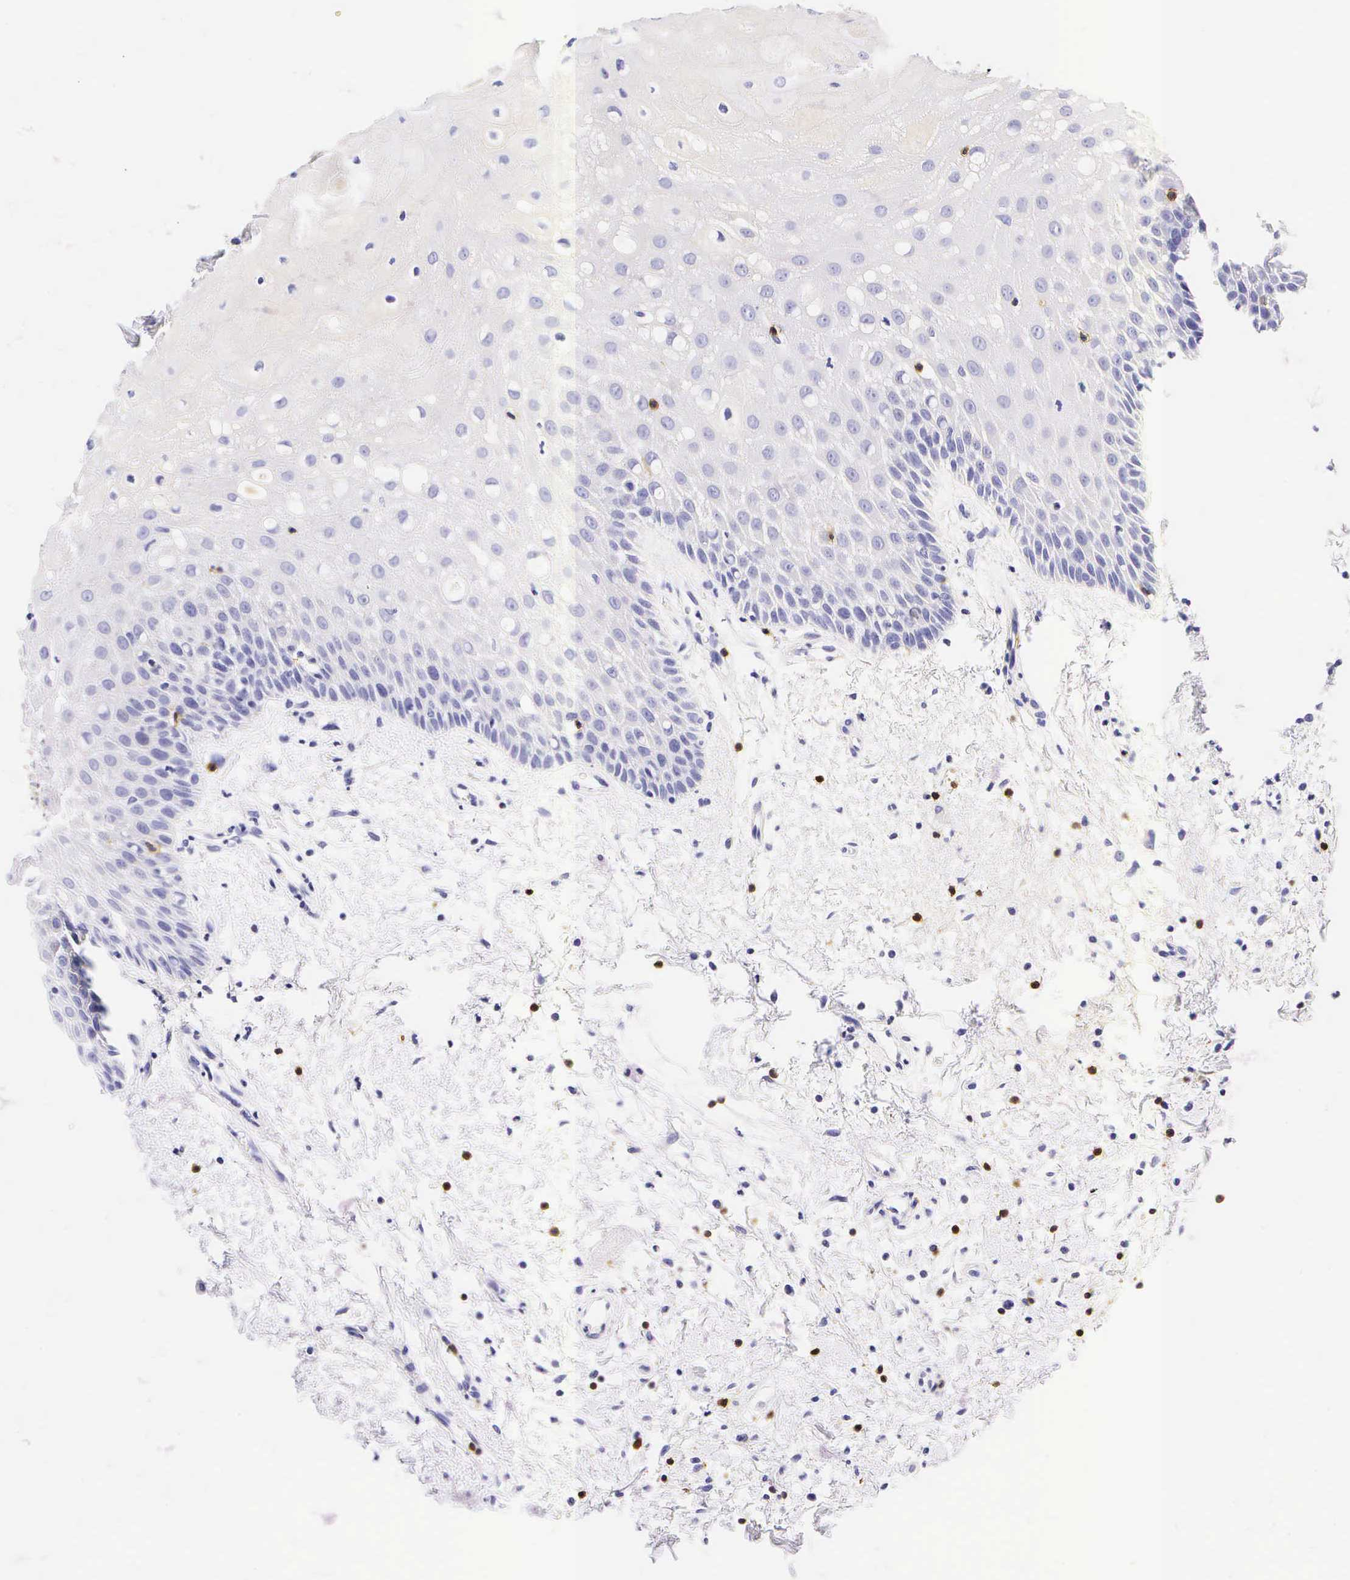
{"staining": {"intensity": "negative", "quantity": "none", "location": "none"}, "tissue": "oral mucosa", "cell_type": "Squamous epithelial cells", "image_type": "normal", "snomed": [{"axis": "morphology", "description": "Normal tissue, NOS"}, {"axis": "topography", "description": "Oral tissue"}], "caption": "Immunohistochemistry (IHC) of normal oral mucosa exhibits no staining in squamous epithelial cells.", "gene": "CD3E", "patient": {"sex": "male", "age": 54}}